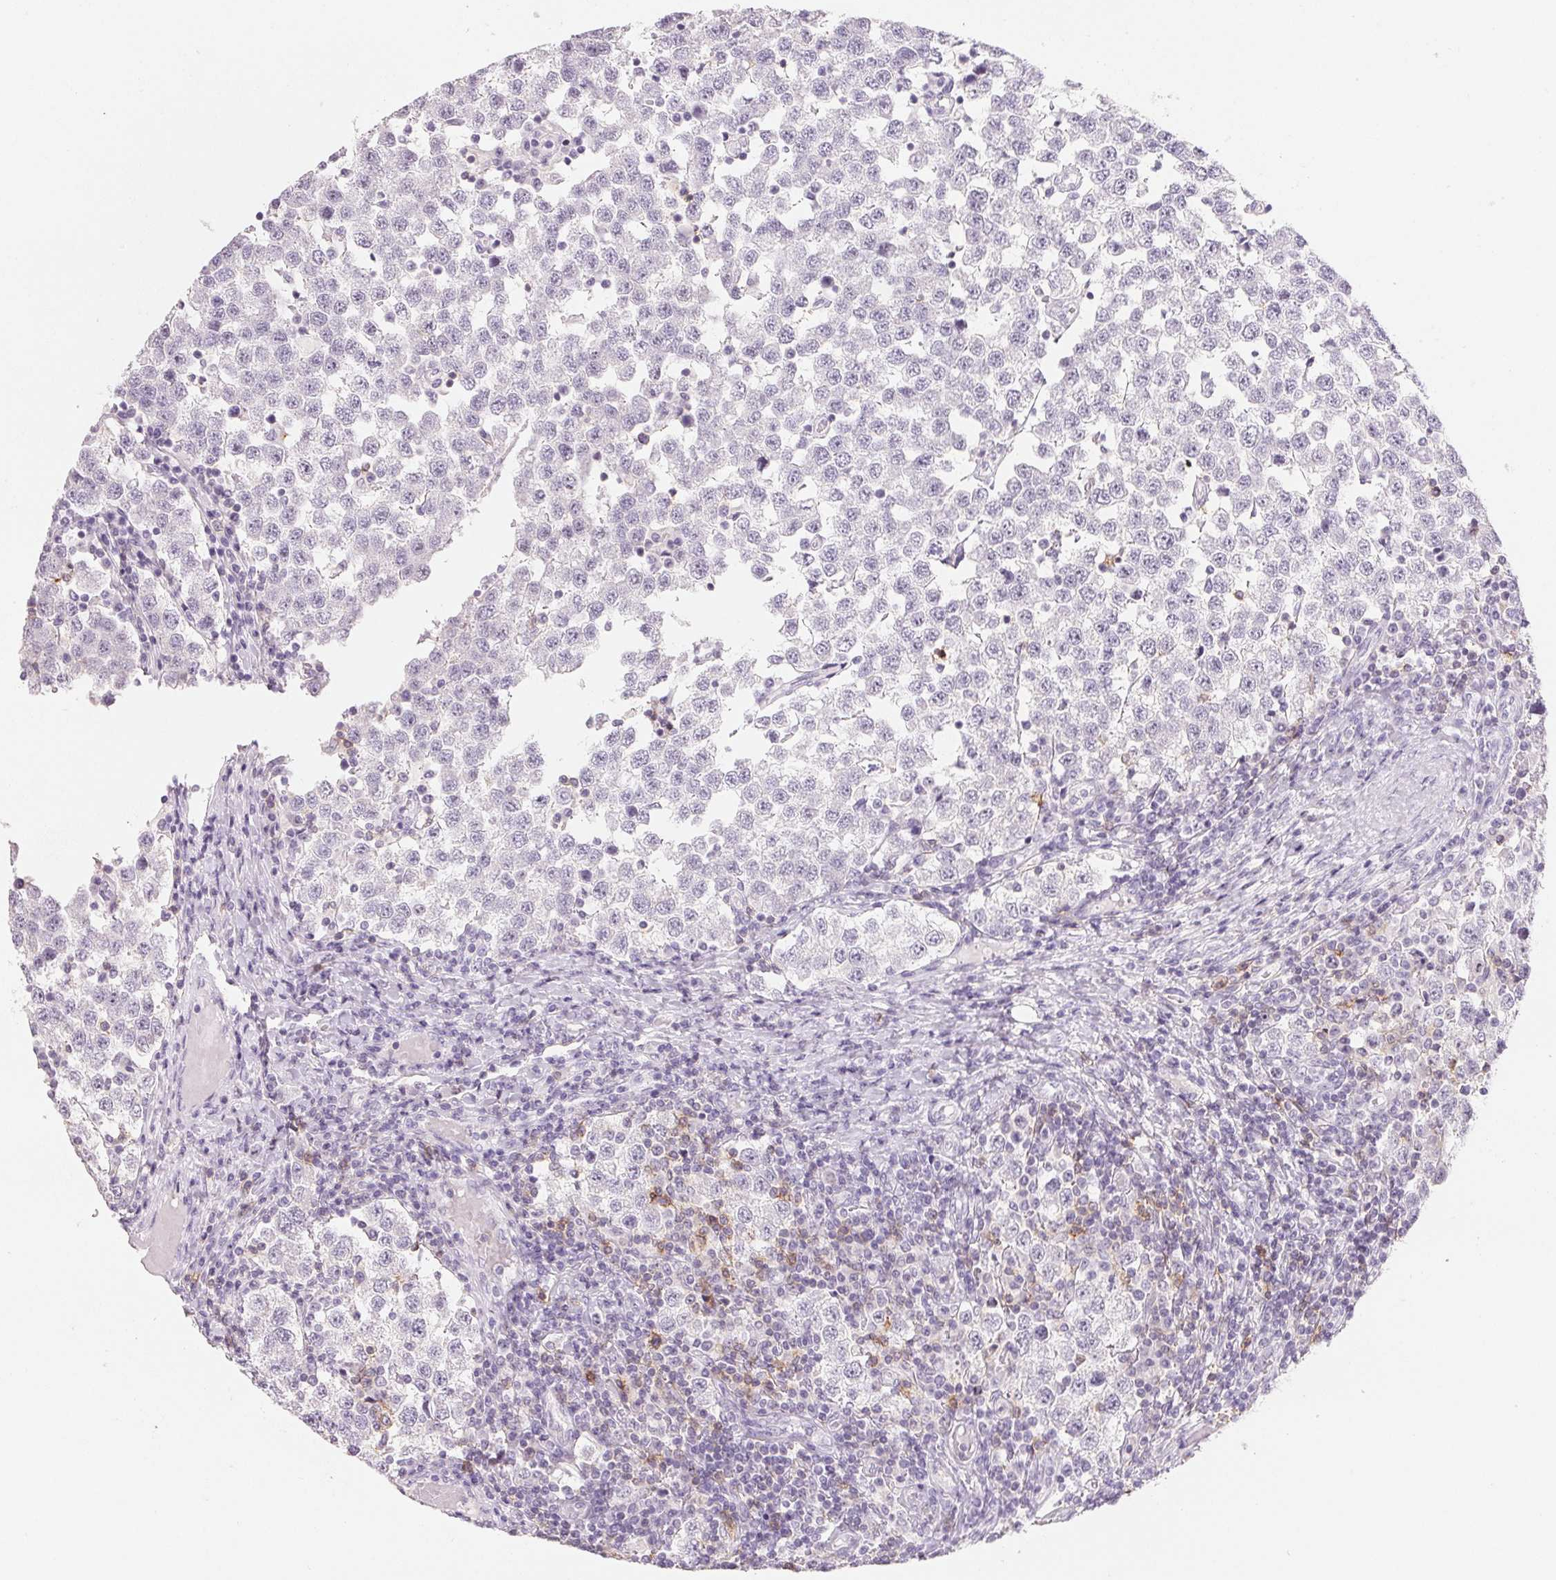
{"staining": {"intensity": "negative", "quantity": "none", "location": "none"}, "tissue": "testis cancer", "cell_type": "Tumor cells", "image_type": "cancer", "snomed": [{"axis": "morphology", "description": "Seminoma, NOS"}, {"axis": "topography", "description": "Testis"}], "caption": "There is no significant positivity in tumor cells of testis seminoma.", "gene": "CD69", "patient": {"sex": "male", "age": 34}}